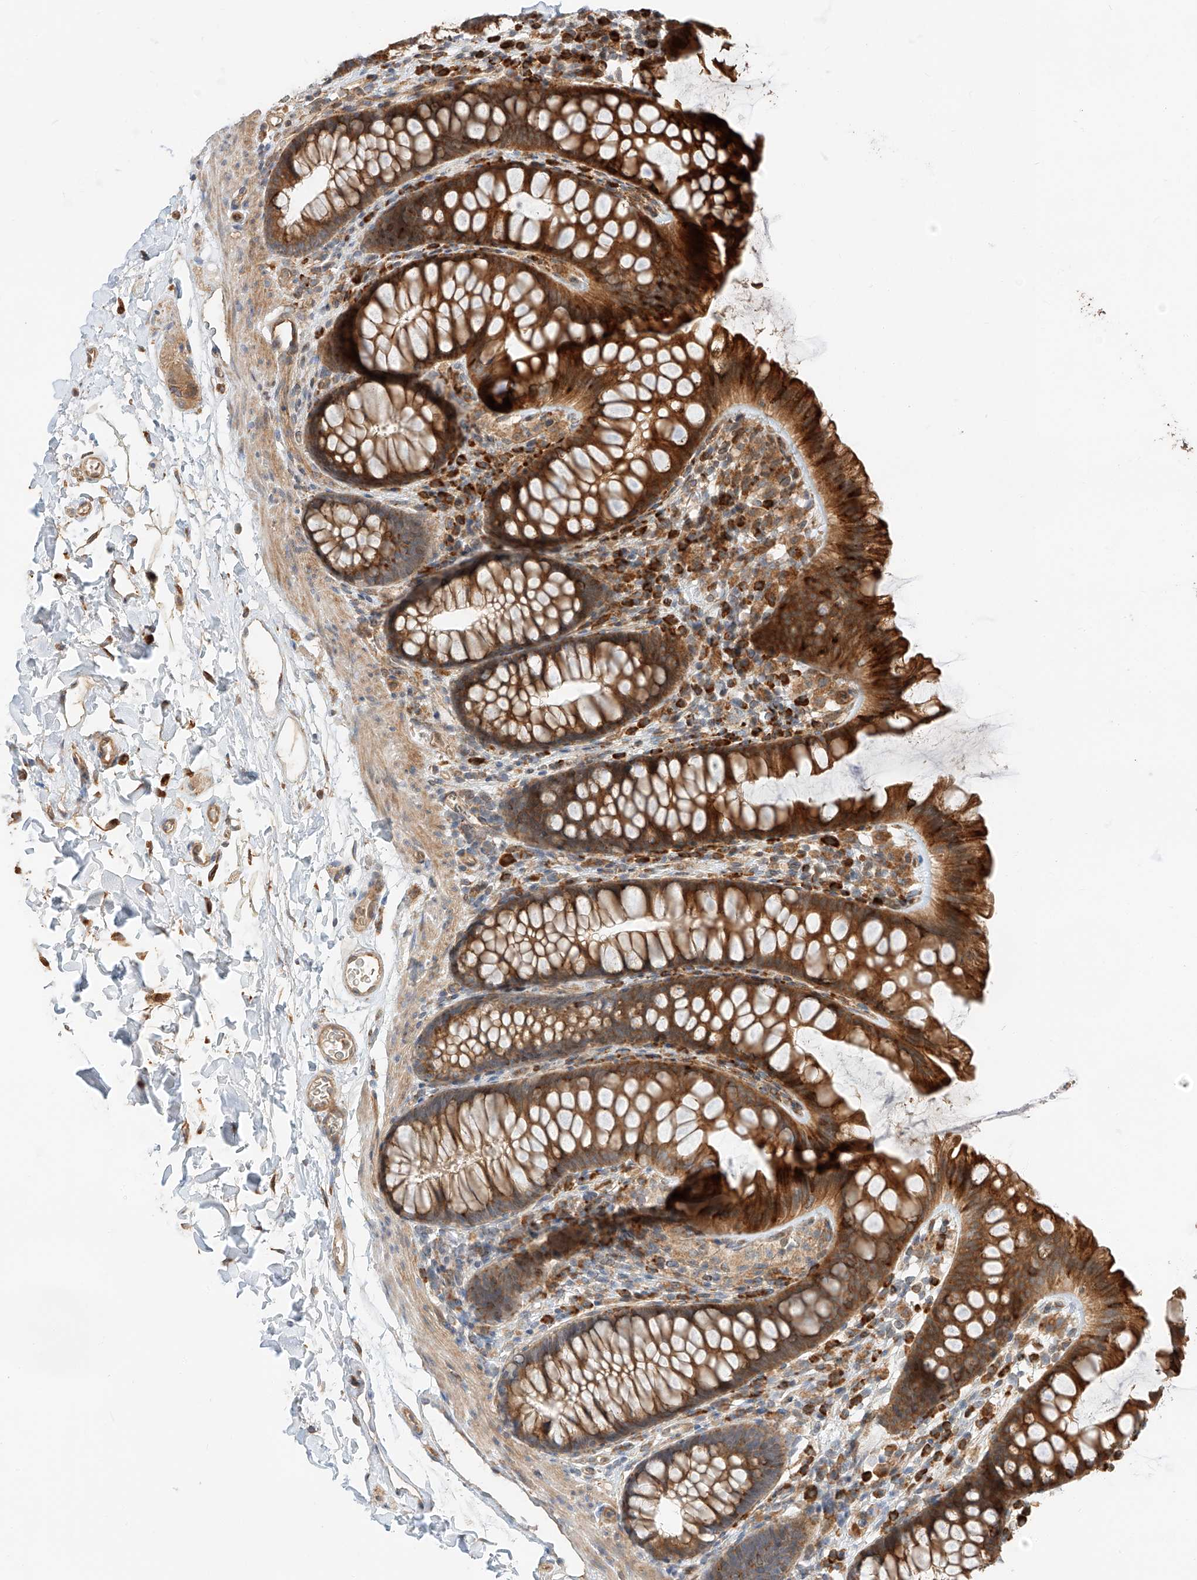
{"staining": {"intensity": "moderate", "quantity": ">75%", "location": "cytoplasmic/membranous"}, "tissue": "colon", "cell_type": "Endothelial cells", "image_type": "normal", "snomed": [{"axis": "morphology", "description": "Normal tissue, NOS"}, {"axis": "topography", "description": "Colon"}], "caption": "Colon stained for a protein (brown) demonstrates moderate cytoplasmic/membranous positive staining in approximately >75% of endothelial cells.", "gene": "ZNF84", "patient": {"sex": "female", "age": 62}}